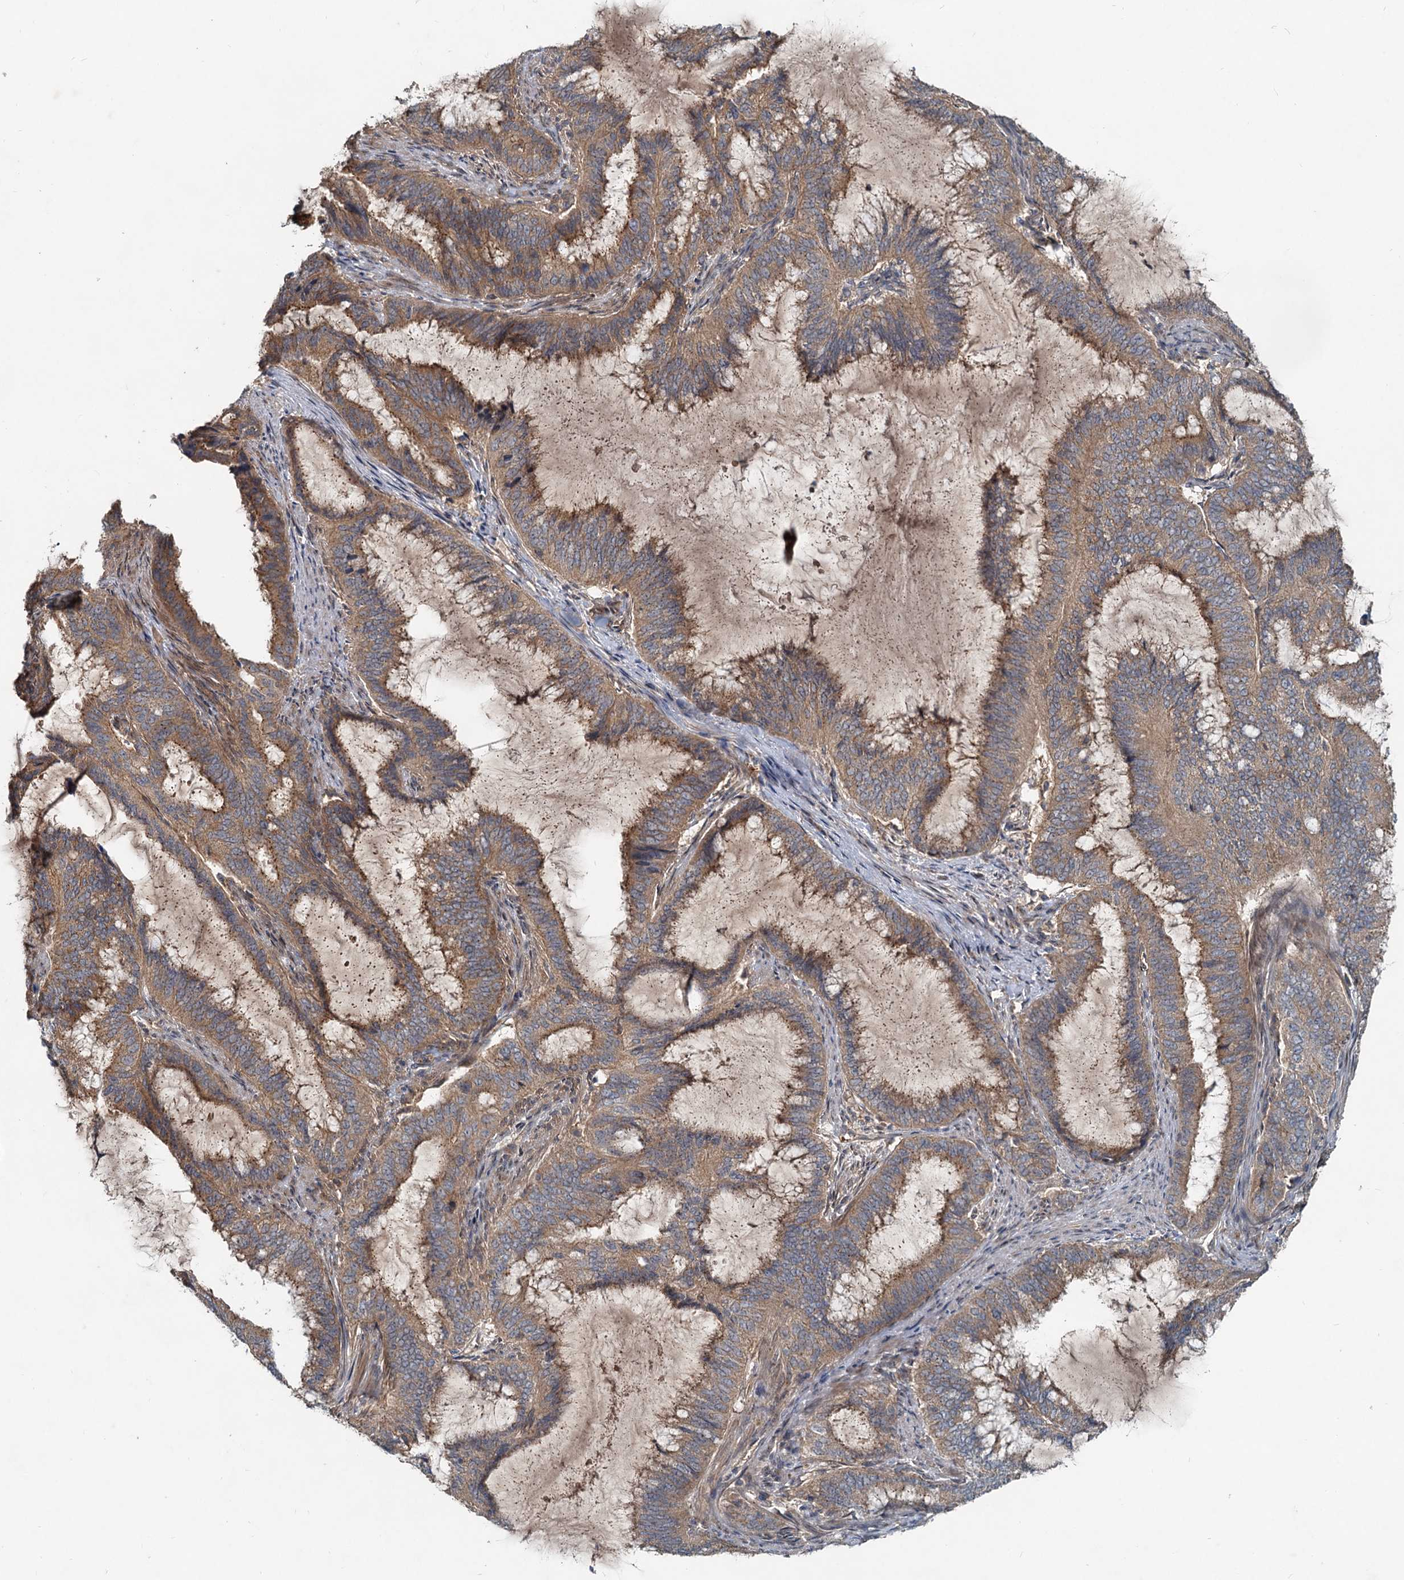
{"staining": {"intensity": "moderate", "quantity": ">75%", "location": "cytoplasmic/membranous"}, "tissue": "endometrial cancer", "cell_type": "Tumor cells", "image_type": "cancer", "snomed": [{"axis": "morphology", "description": "Adenocarcinoma, NOS"}, {"axis": "topography", "description": "Endometrium"}], "caption": "Endometrial adenocarcinoma tissue reveals moderate cytoplasmic/membranous staining in about >75% of tumor cells Nuclei are stained in blue.", "gene": "CEP68", "patient": {"sex": "female", "age": 51}}